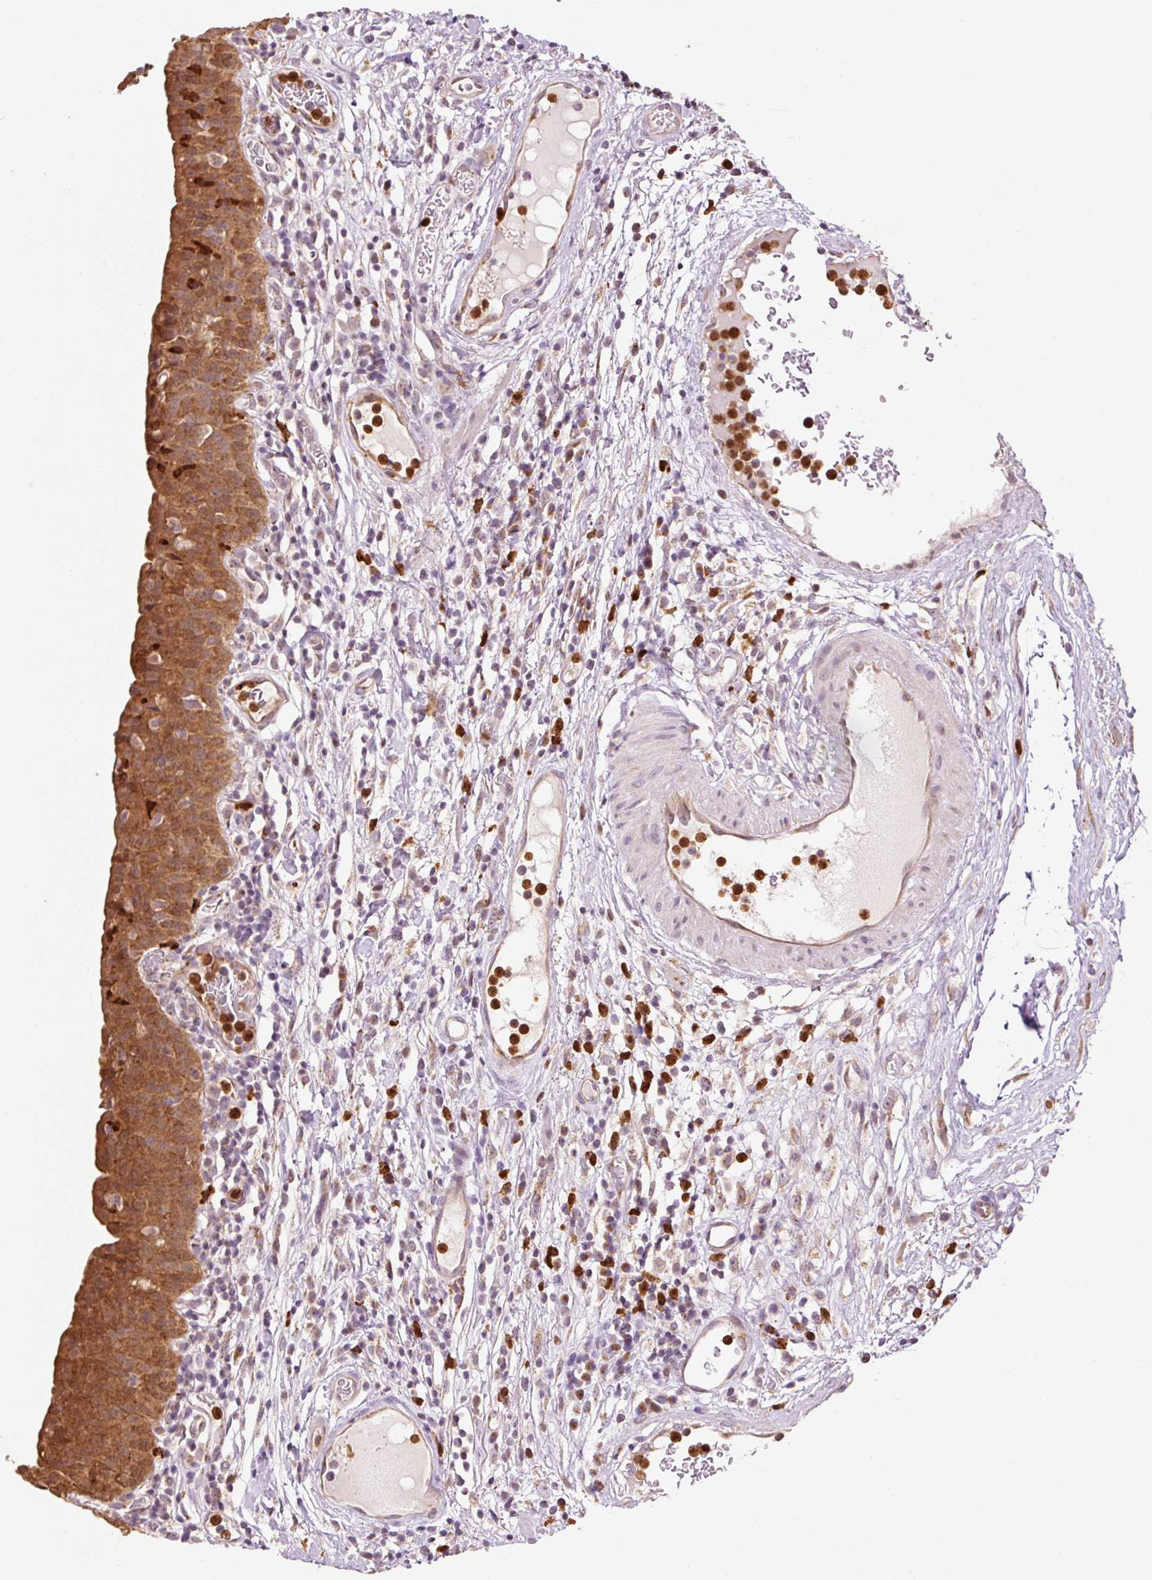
{"staining": {"intensity": "strong", "quantity": ">75%", "location": "cytoplasmic/membranous"}, "tissue": "urinary bladder", "cell_type": "Urothelial cells", "image_type": "normal", "snomed": [{"axis": "morphology", "description": "Normal tissue, NOS"}, {"axis": "morphology", "description": "Inflammation, NOS"}, {"axis": "topography", "description": "Urinary bladder"}], "caption": "Protein analysis of benign urinary bladder demonstrates strong cytoplasmic/membranous positivity in about >75% of urothelial cells. (DAB = brown stain, brightfield microscopy at high magnification).", "gene": "PRDX5", "patient": {"sex": "male", "age": 57}}